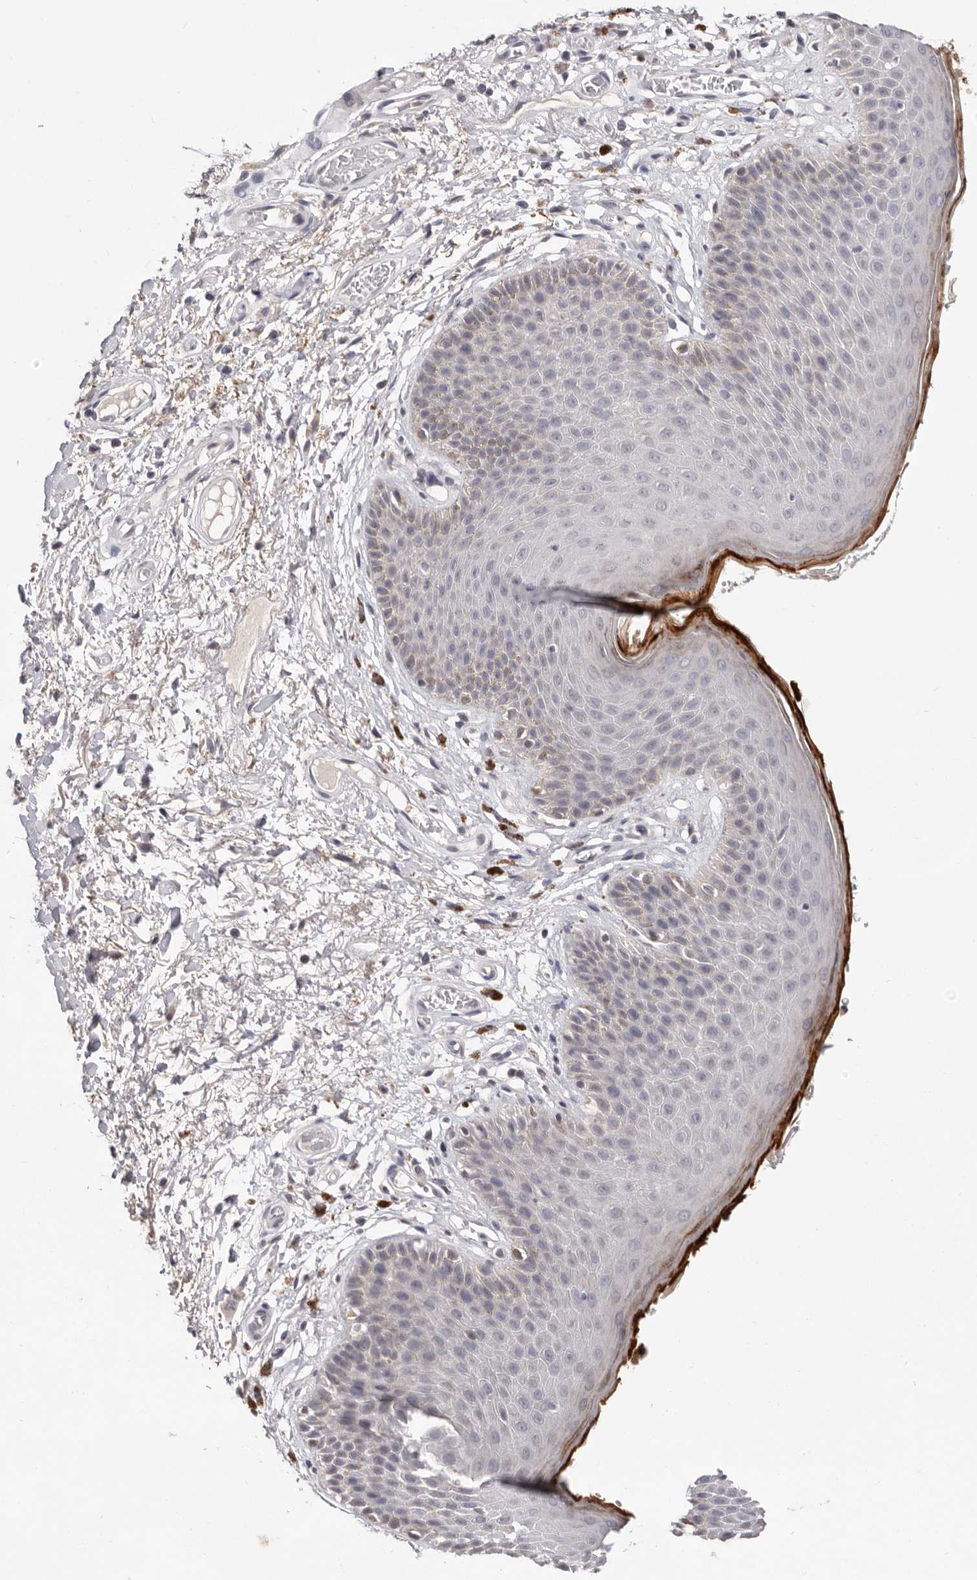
{"staining": {"intensity": "strong", "quantity": "<25%", "location": "cytoplasmic/membranous"}, "tissue": "skin", "cell_type": "Epidermal cells", "image_type": "normal", "snomed": [{"axis": "morphology", "description": "Normal tissue, NOS"}, {"axis": "topography", "description": "Anal"}], "caption": "IHC (DAB (3,3'-diaminobenzidine)) staining of unremarkable skin shows strong cytoplasmic/membranous protein positivity in about <25% of epidermal cells. The staining was performed using DAB, with brown indicating positive protein expression. Nuclei are stained blue with hematoxylin.", "gene": "DOP1A", "patient": {"sex": "male", "age": 74}}